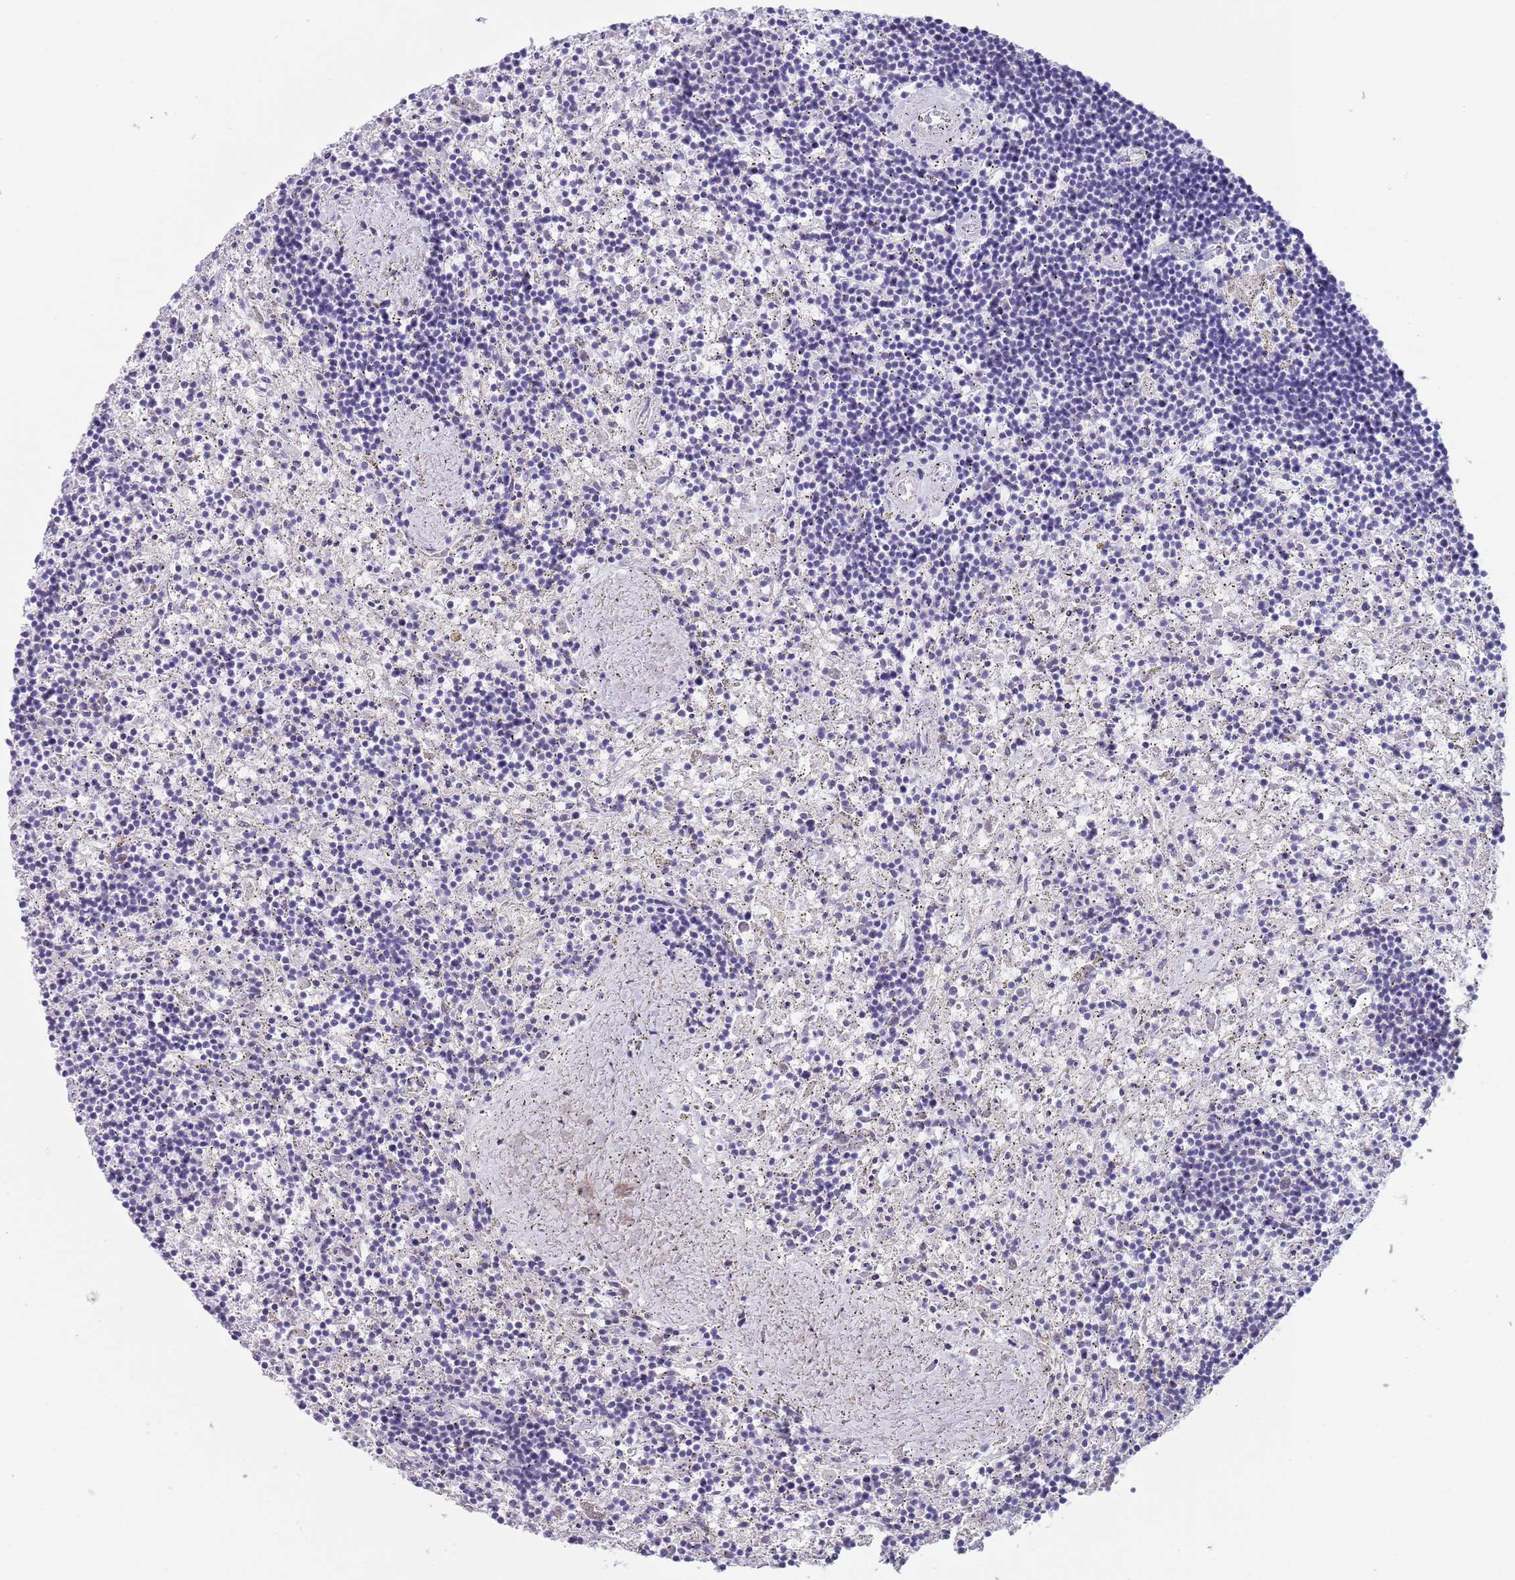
{"staining": {"intensity": "negative", "quantity": "none", "location": "none"}, "tissue": "lymphoma", "cell_type": "Tumor cells", "image_type": "cancer", "snomed": [{"axis": "morphology", "description": "Malignant lymphoma, non-Hodgkin's type, Low grade"}, {"axis": "topography", "description": "Spleen"}], "caption": "Histopathology image shows no protein staining in tumor cells of lymphoma tissue.", "gene": "SPIRE2", "patient": {"sex": "male", "age": 76}}